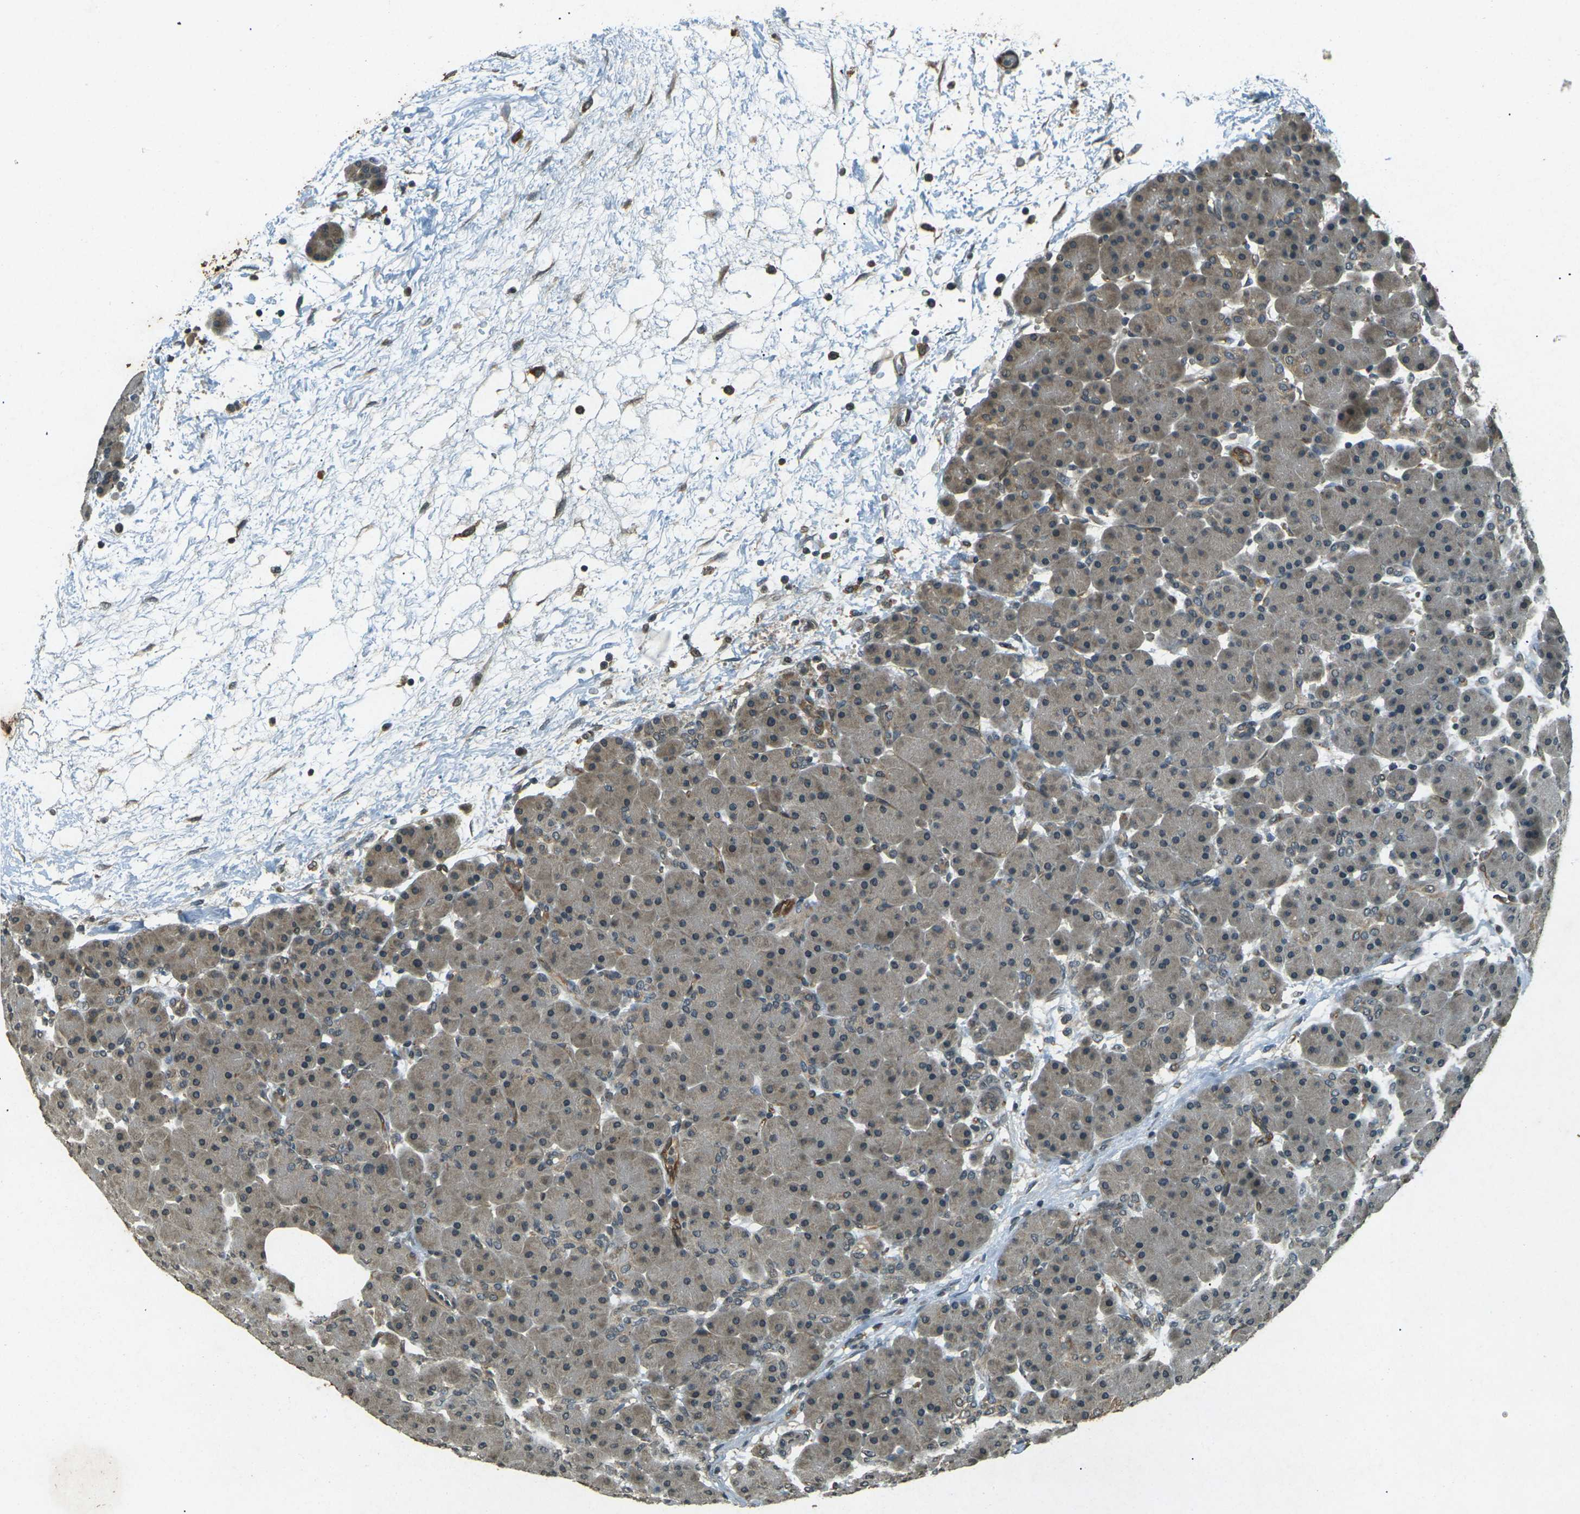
{"staining": {"intensity": "weak", "quantity": "25%-75%", "location": "cytoplasmic/membranous"}, "tissue": "pancreas", "cell_type": "Exocrine glandular cells", "image_type": "normal", "snomed": [{"axis": "morphology", "description": "Normal tissue, NOS"}, {"axis": "topography", "description": "Pancreas"}], "caption": "Exocrine glandular cells show weak cytoplasmic/membranous expression in about 25%-75% of cells in unremarkable pancreas.", "gene": "PDE2A", "patient": {"sex": "male", "age": 66}}